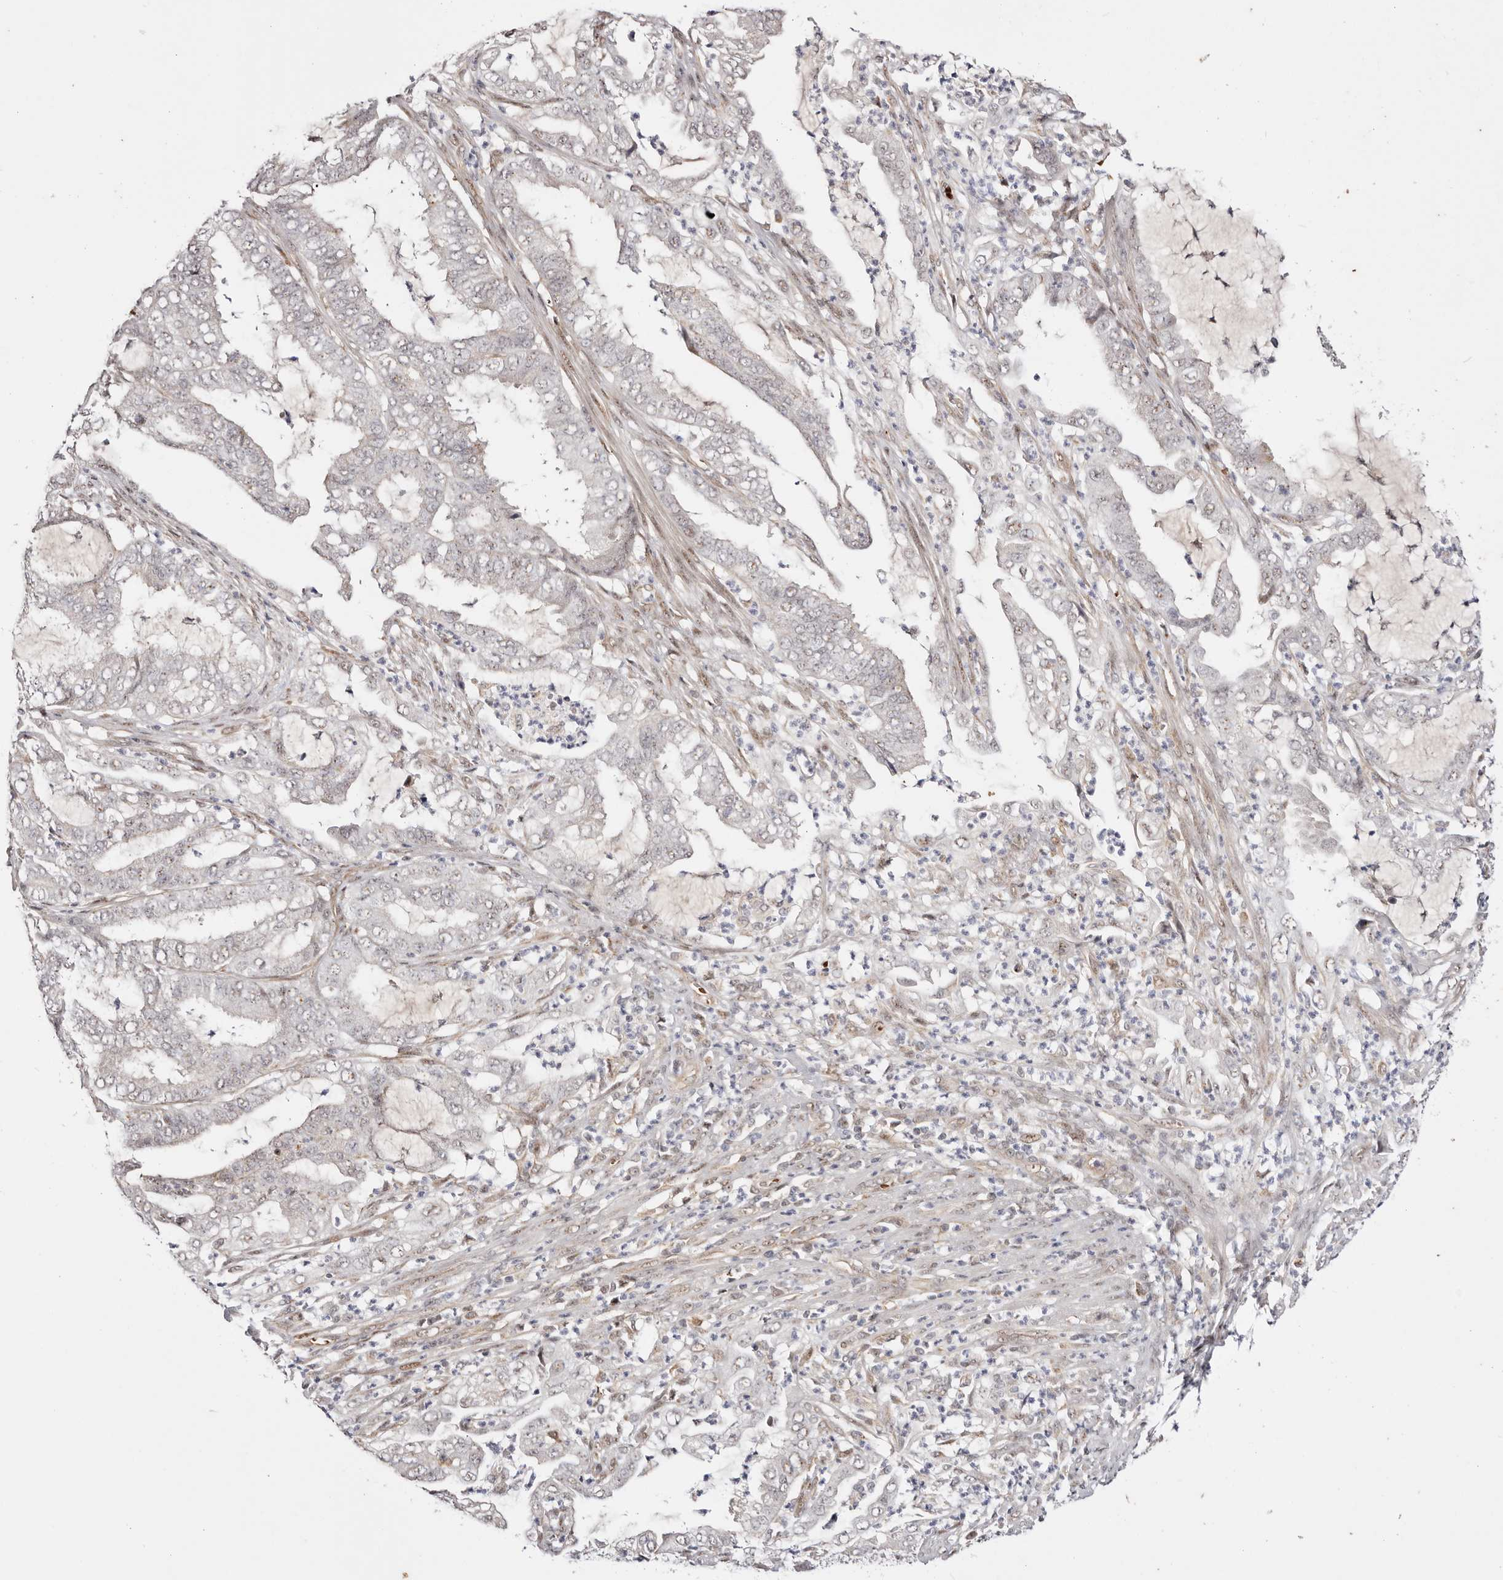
{"staining": {"intensity": "negative", "quantity": "none", "location": "none"}, "tissue": "endometrial cancer", "cell_type": "Tumor cells", "image_type": "cancer", "snomed": [{"axis": "morphology", "description": "Adenocarcinoma, NOS"}, {"axis": "topography", "description": "Endometrium"}], "caption": "There is no significant positivity in tumor cells of endometrial adenocarcinoma.", "gene": "WRN", "patient": {"sex": "female", "age": 51}}